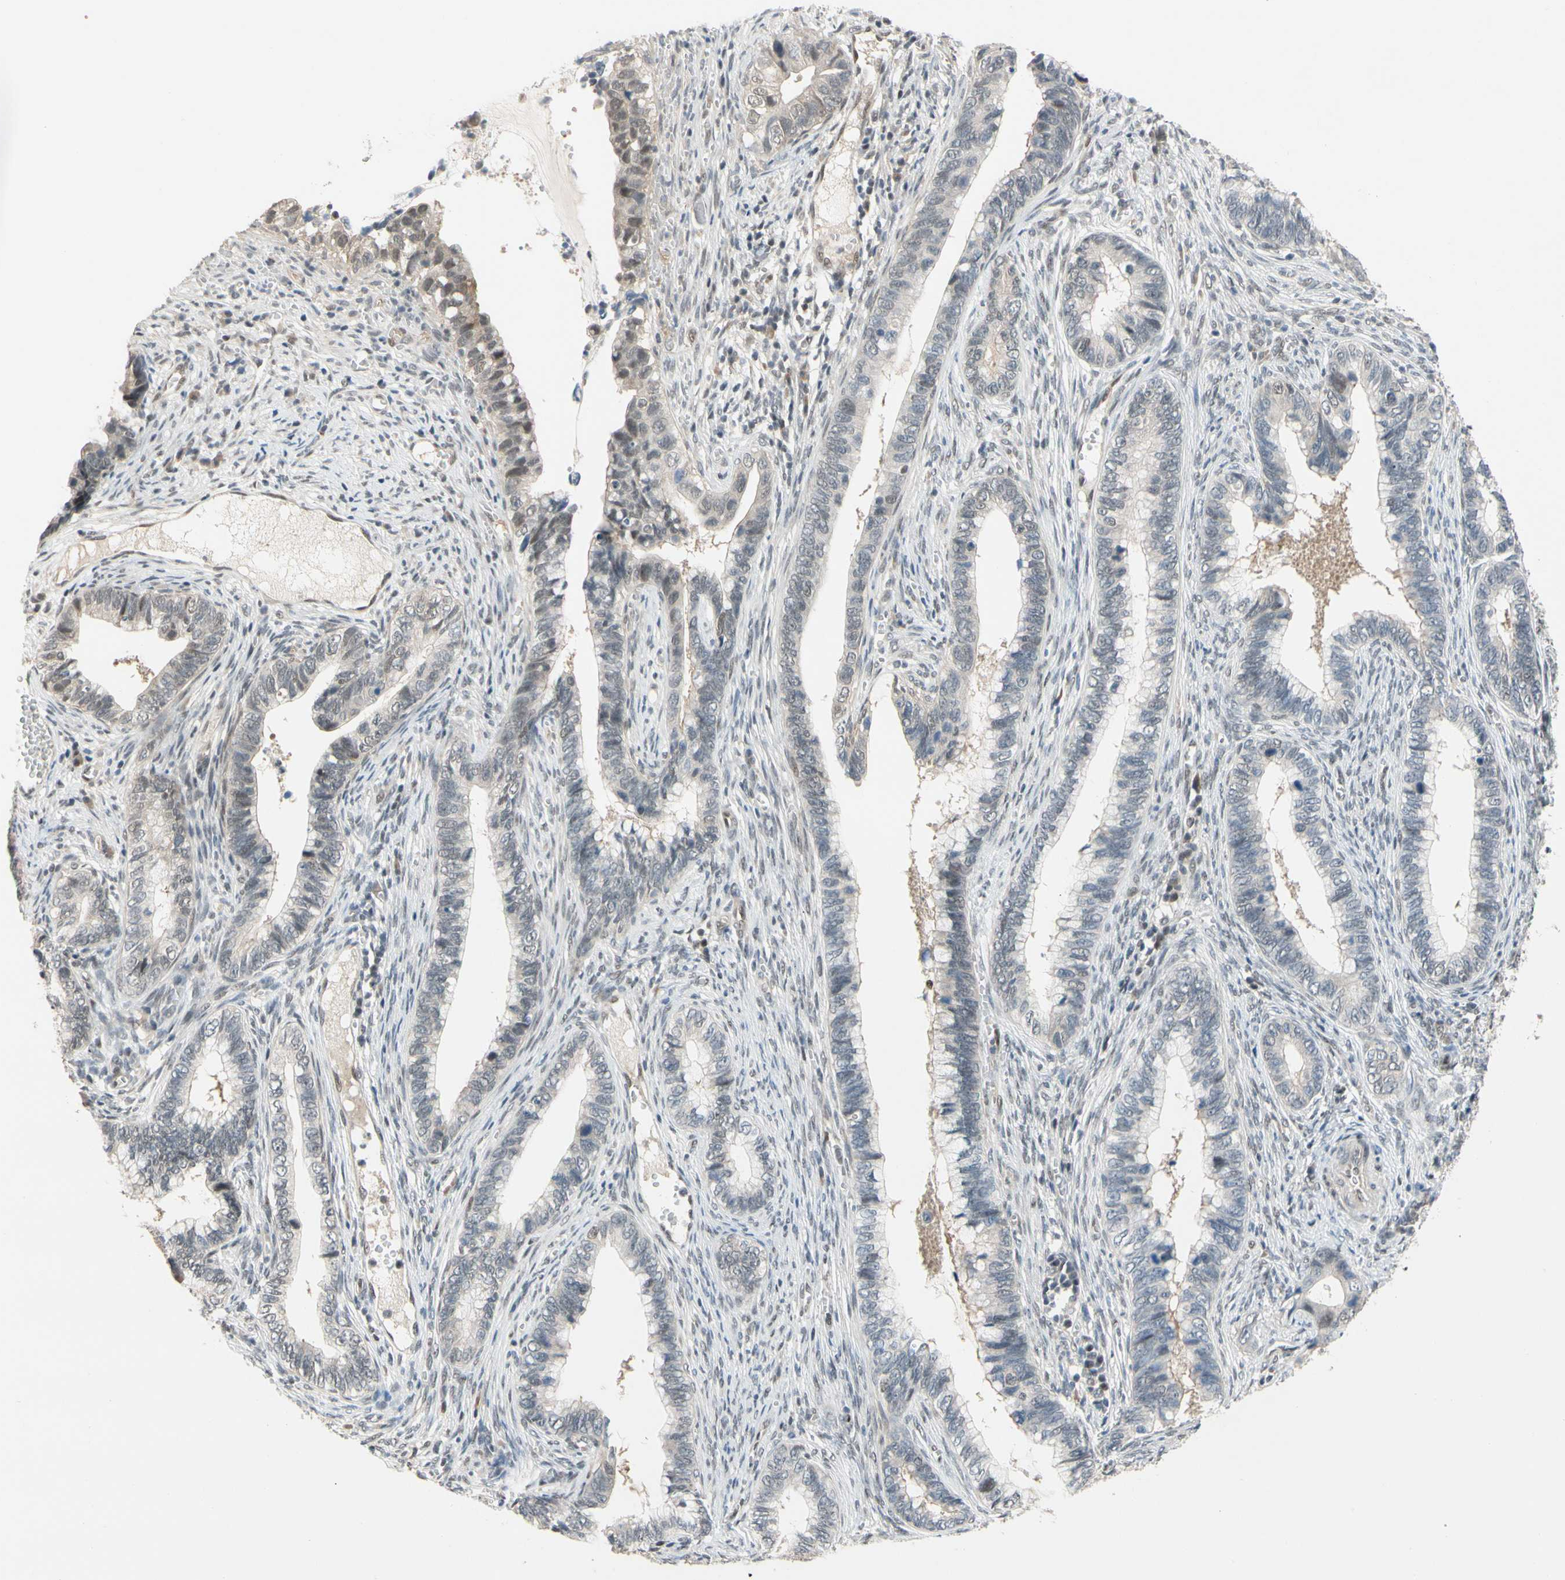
{"staining": {"intensity": "weak", "quantity": "<25%", "location": "nuclear"}, "tissue": "cervical cancer", "cell_type": "Tumor cells", "image_type": "cancer", "snomed": [{"axis": "morphology", "description": "Adenocarcinoma, NOS"}, {"axis": "topography", "description": "Cervix"}], "caption": "DAB immunohistochemical staining of human adenocarcinoma (cervical) reveals no significant staining in tumor cells.", "gene": "TAF4", "patient": {"sex": "female", "age": 44}}